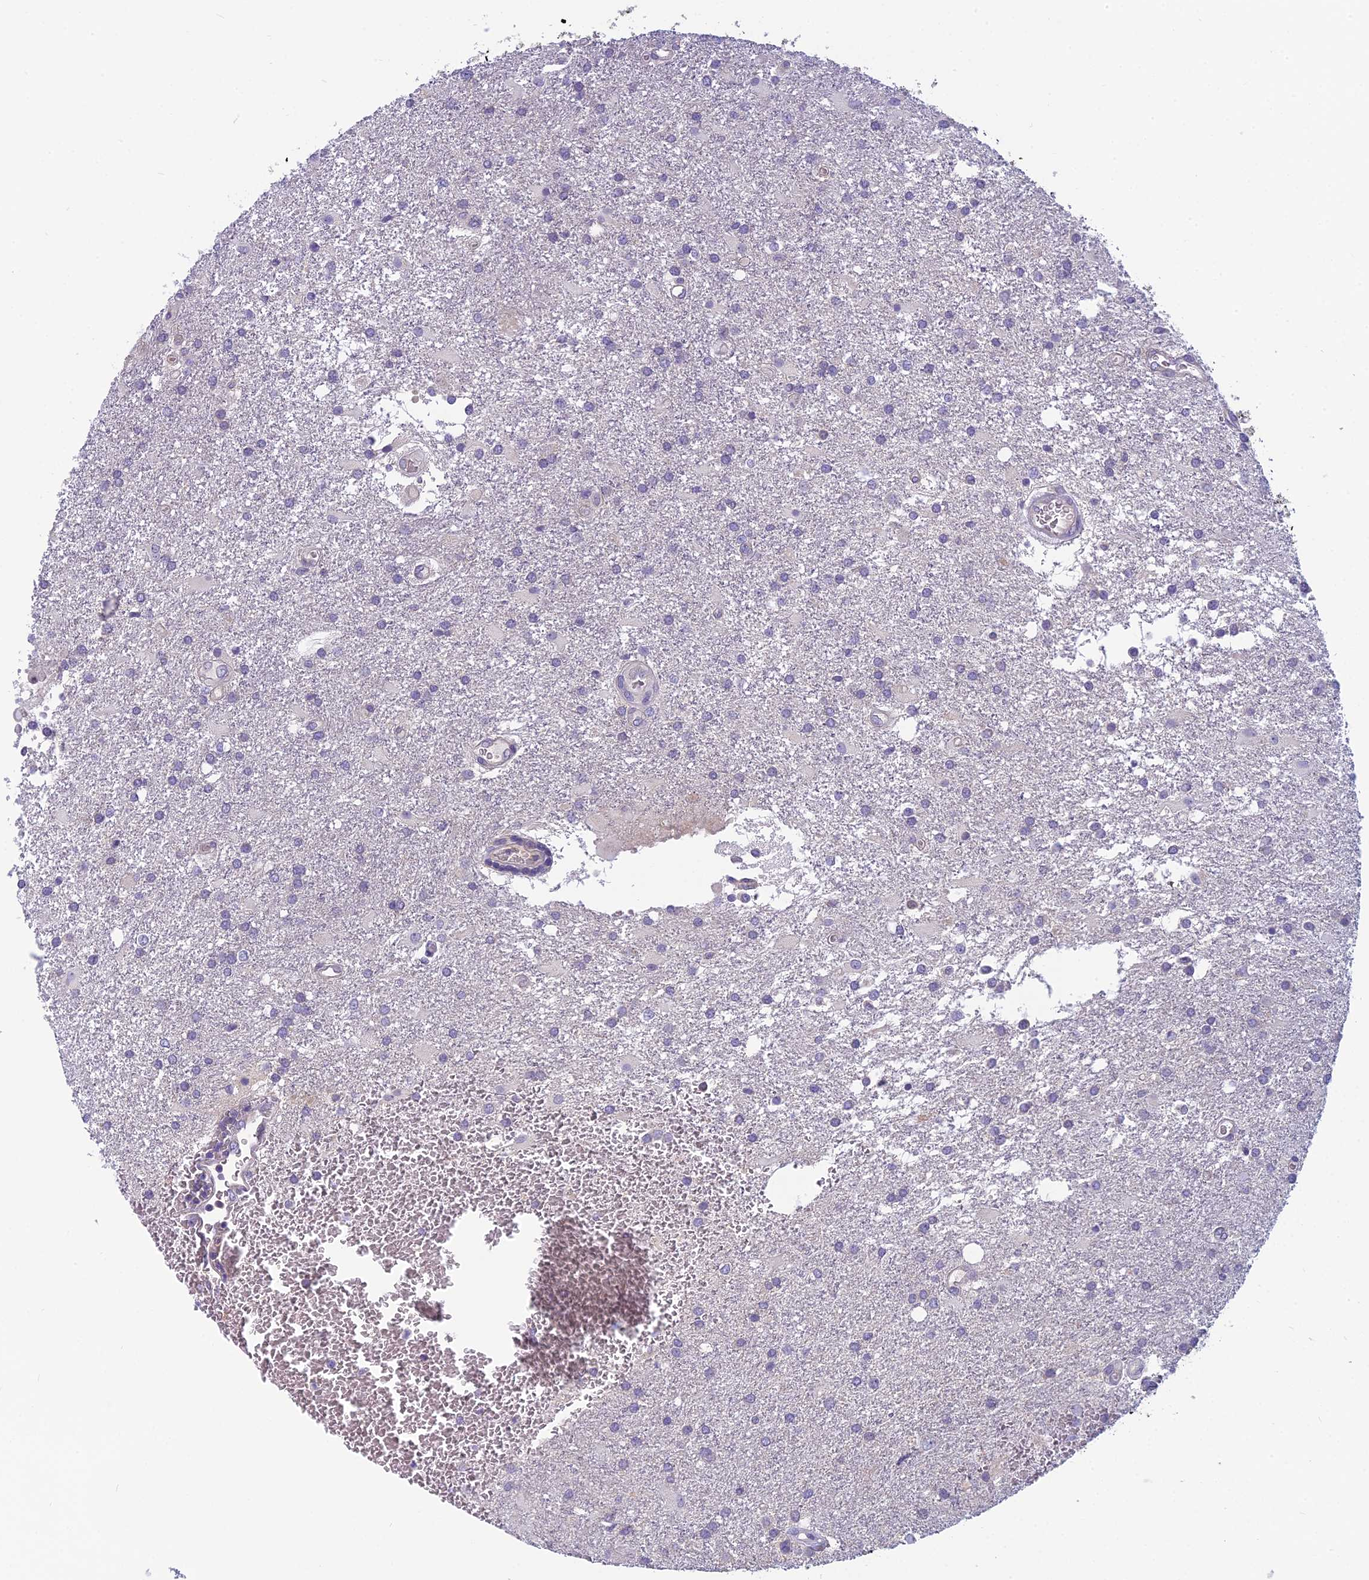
{"staining": {"intensity": "negative", "quantity": "none", "location": "none"}, "tissue": "glioma", "cell_type": "Tumor cells", "image_type": "cancer", "snomed": [{"axis": "morphology", "description": "Glioma, malignant, Low grade"}, {"axis": "topography", "description": "Brain"}], "caption": "IHC micrograph of neoplastic tissue: glioma stained with DAB displays no significant protein positivity in tumor cells.", "gene": "RBM41", "patient": {"sex": "male", "age": 66}}